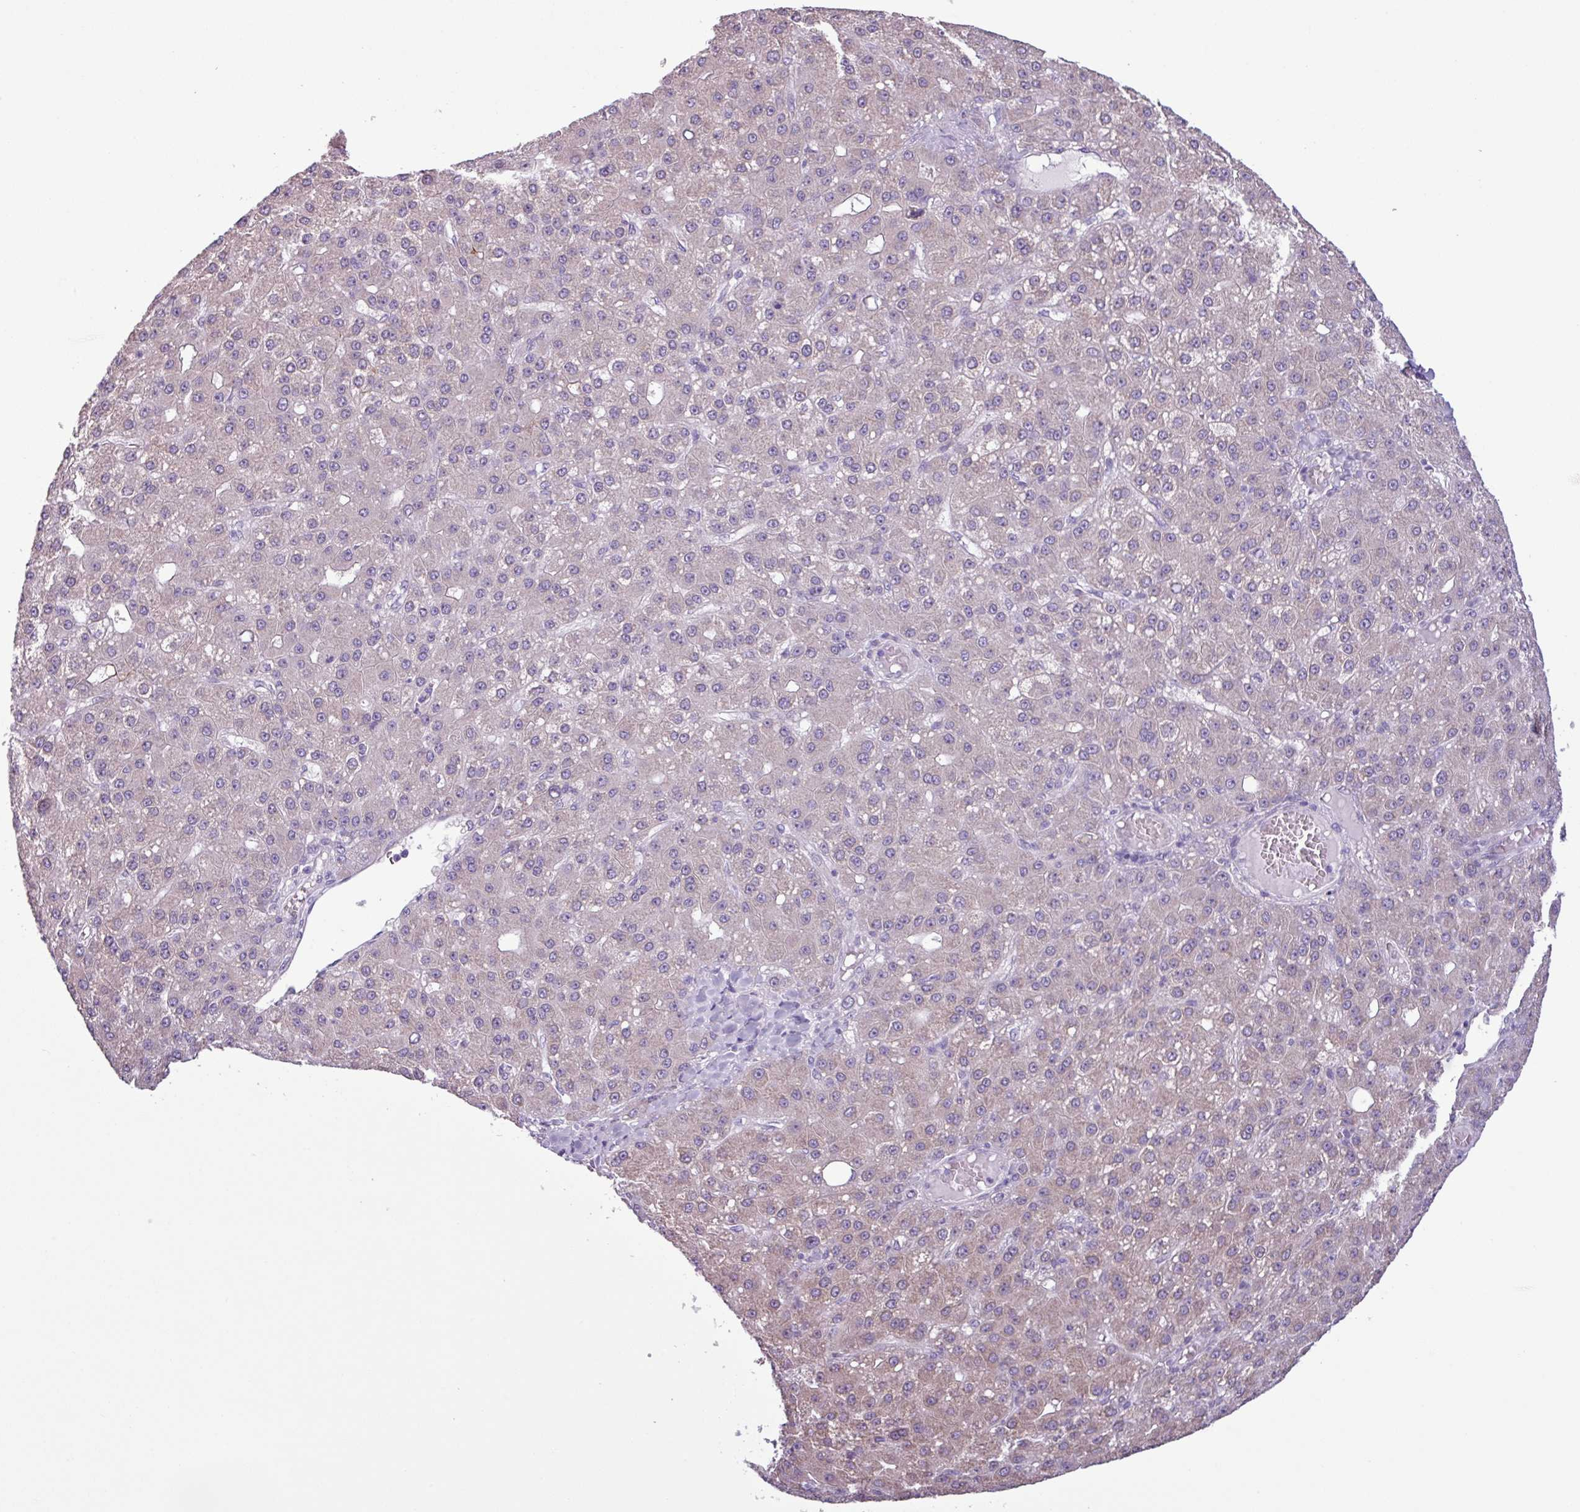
{"staining": {"intensity": "weak", "quantity": "<25%", "location": "cytoplasmic/membranous"}, "tissue": "liver cancer", "cell_type": "Tumor cells", "image_type": "cancer", "snomed": [{"axis": "morphology", "description": "Carcinoma, Hepatocellular, NOS"}, {"axis": "topography", "description": "Liver"}], "caption": "Protein analysis of hepatocellular carcinoma (liver) shows no significant positivity in tumor cells.", "gene": "C20orf27", "patient": {"sex": "male", "age": 67}}